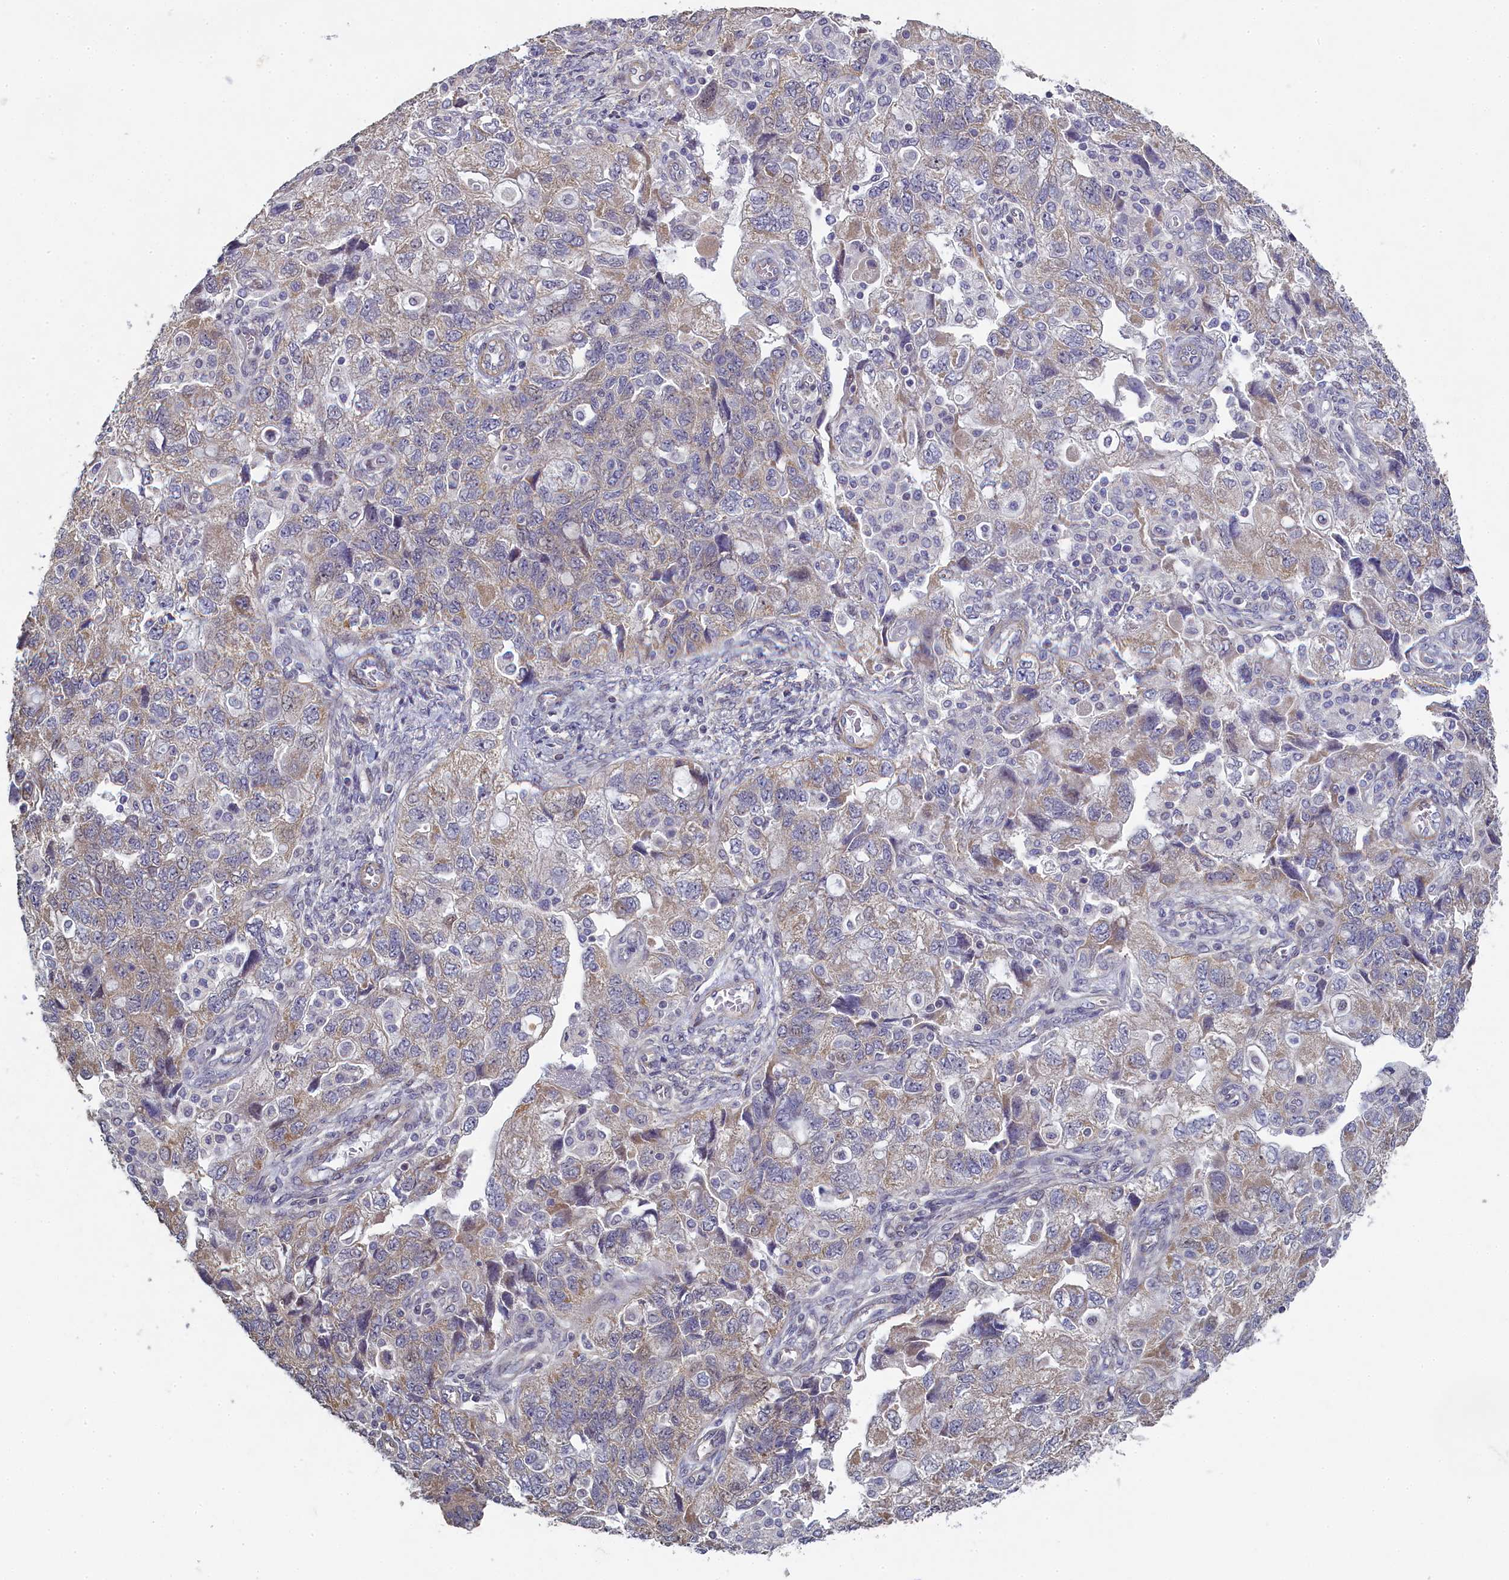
{"staining": {"intensity": "weak", "quantity": "<25%", "location": "cytoplasmic/membranous"}, "tissue": "ovarian cancer", "cell_type": "Tumor cells", "image_type": "cancer", "snomed": [{"axis": "morphology", "description": "Carcinoma, NOS"}, {"axis": "morphology", "description": "Cystadenocarcinoma, serous, NOS"}, {"axis": "topography", "description": "Ovary"}], "caption": "DAB (3,3'-diaminobenzidine) immunohistochemical staining of human ovarian cancer exhibits no significant positivity in tumor cells.", "gene": "DIXDC1", "patient": {"sex": "female", "age": 69}}